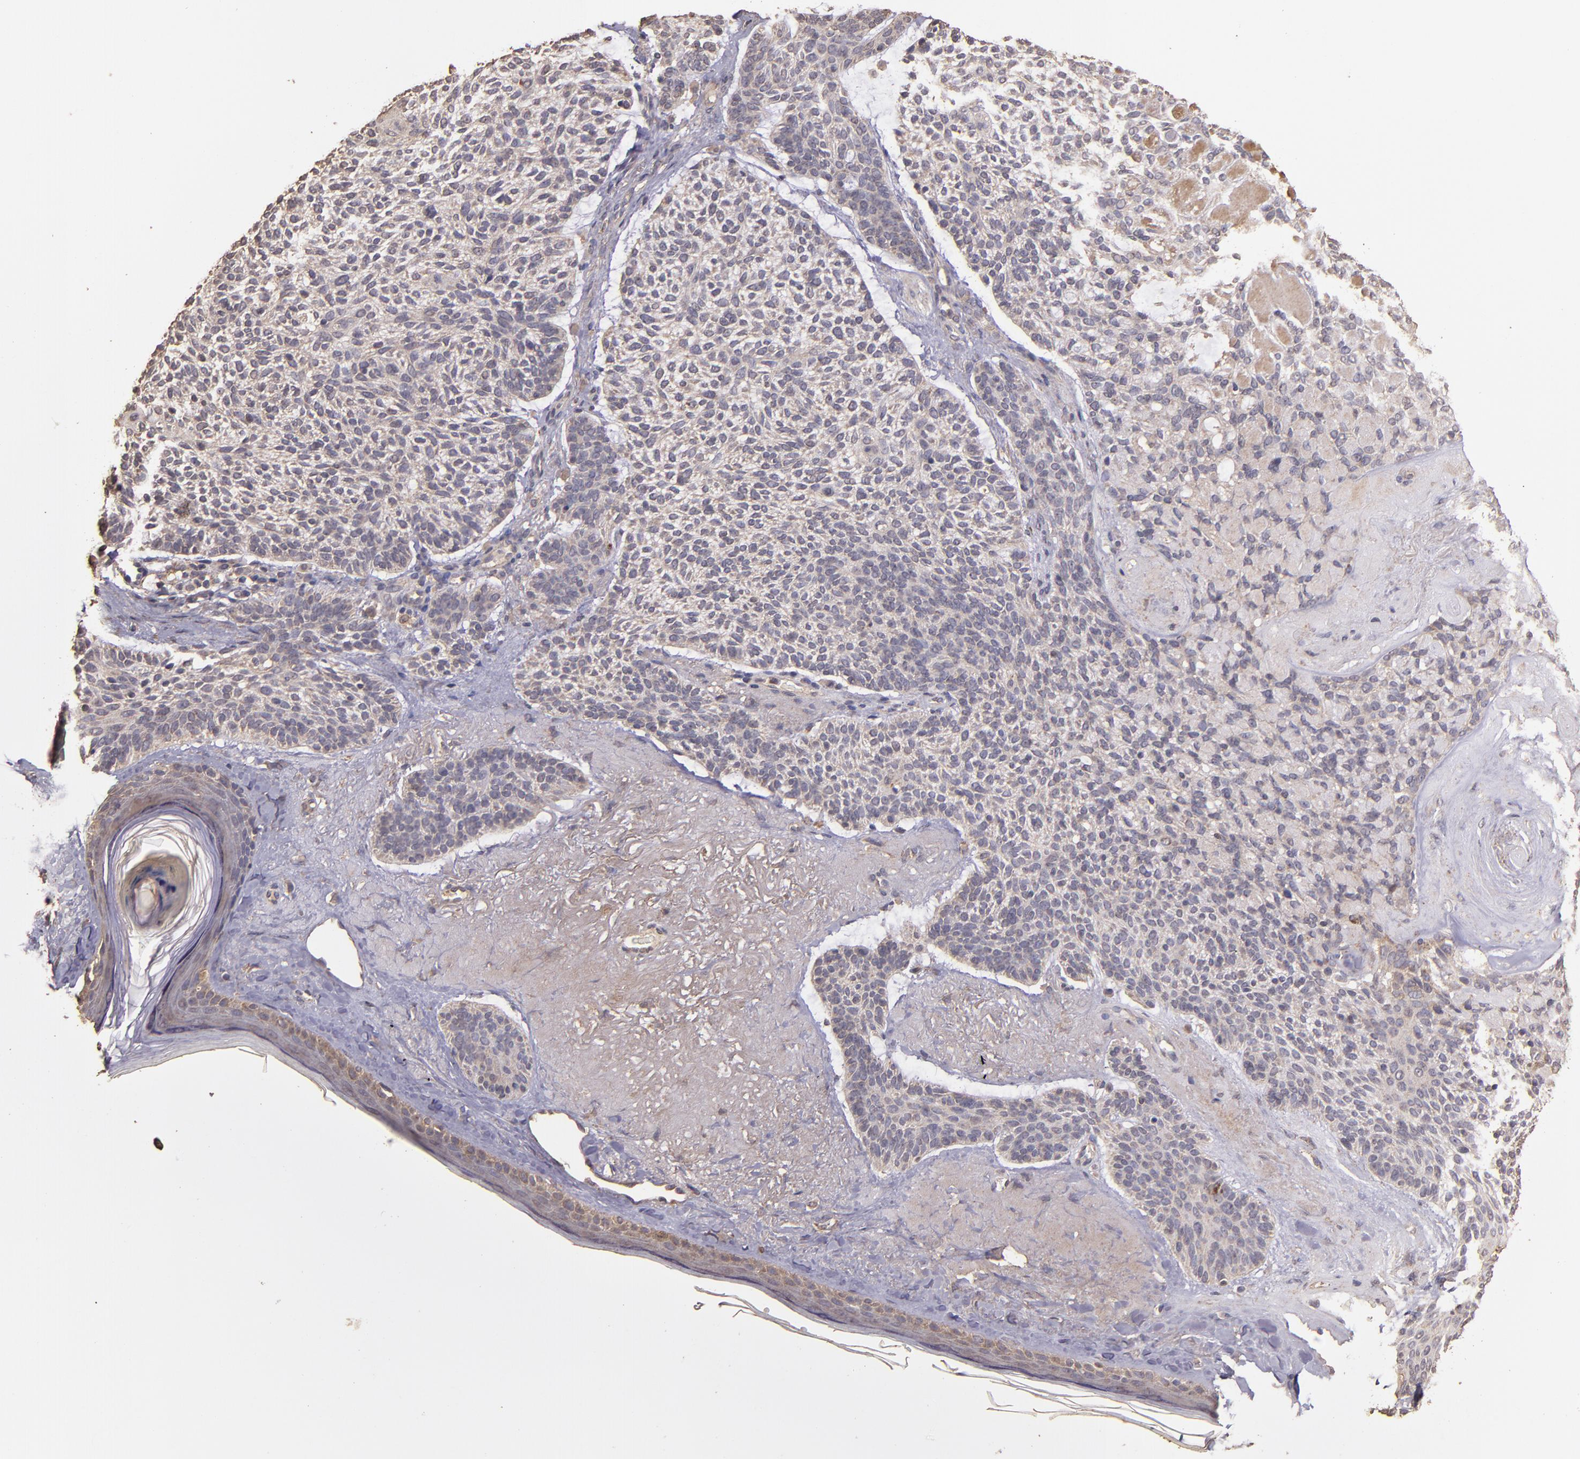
{"staining": {"intensity": "weak", "quantity": ">75%", "location": "cytoplasmic/membranous"}, "tissue": "skin cancer", "cell_type": "Tumor cells", "image_type": "cancer", "snomed": [{"axis": "morphology", "description": "Normal tissue, NOS"}, {"axis": "morphology", "description": "Basal cell carcinoma"}, {"axis": "topography", "description": "Skin"}], "caption": "Skin cancer stained with DAB (3,3'-diaminobenzidine) IHC displays low levels of weak cytoplasmic/membranous expression in approximately >75% of tumor cells.", "gene": "HECTD1", "patient": {"sex": "female", "age": 70}}